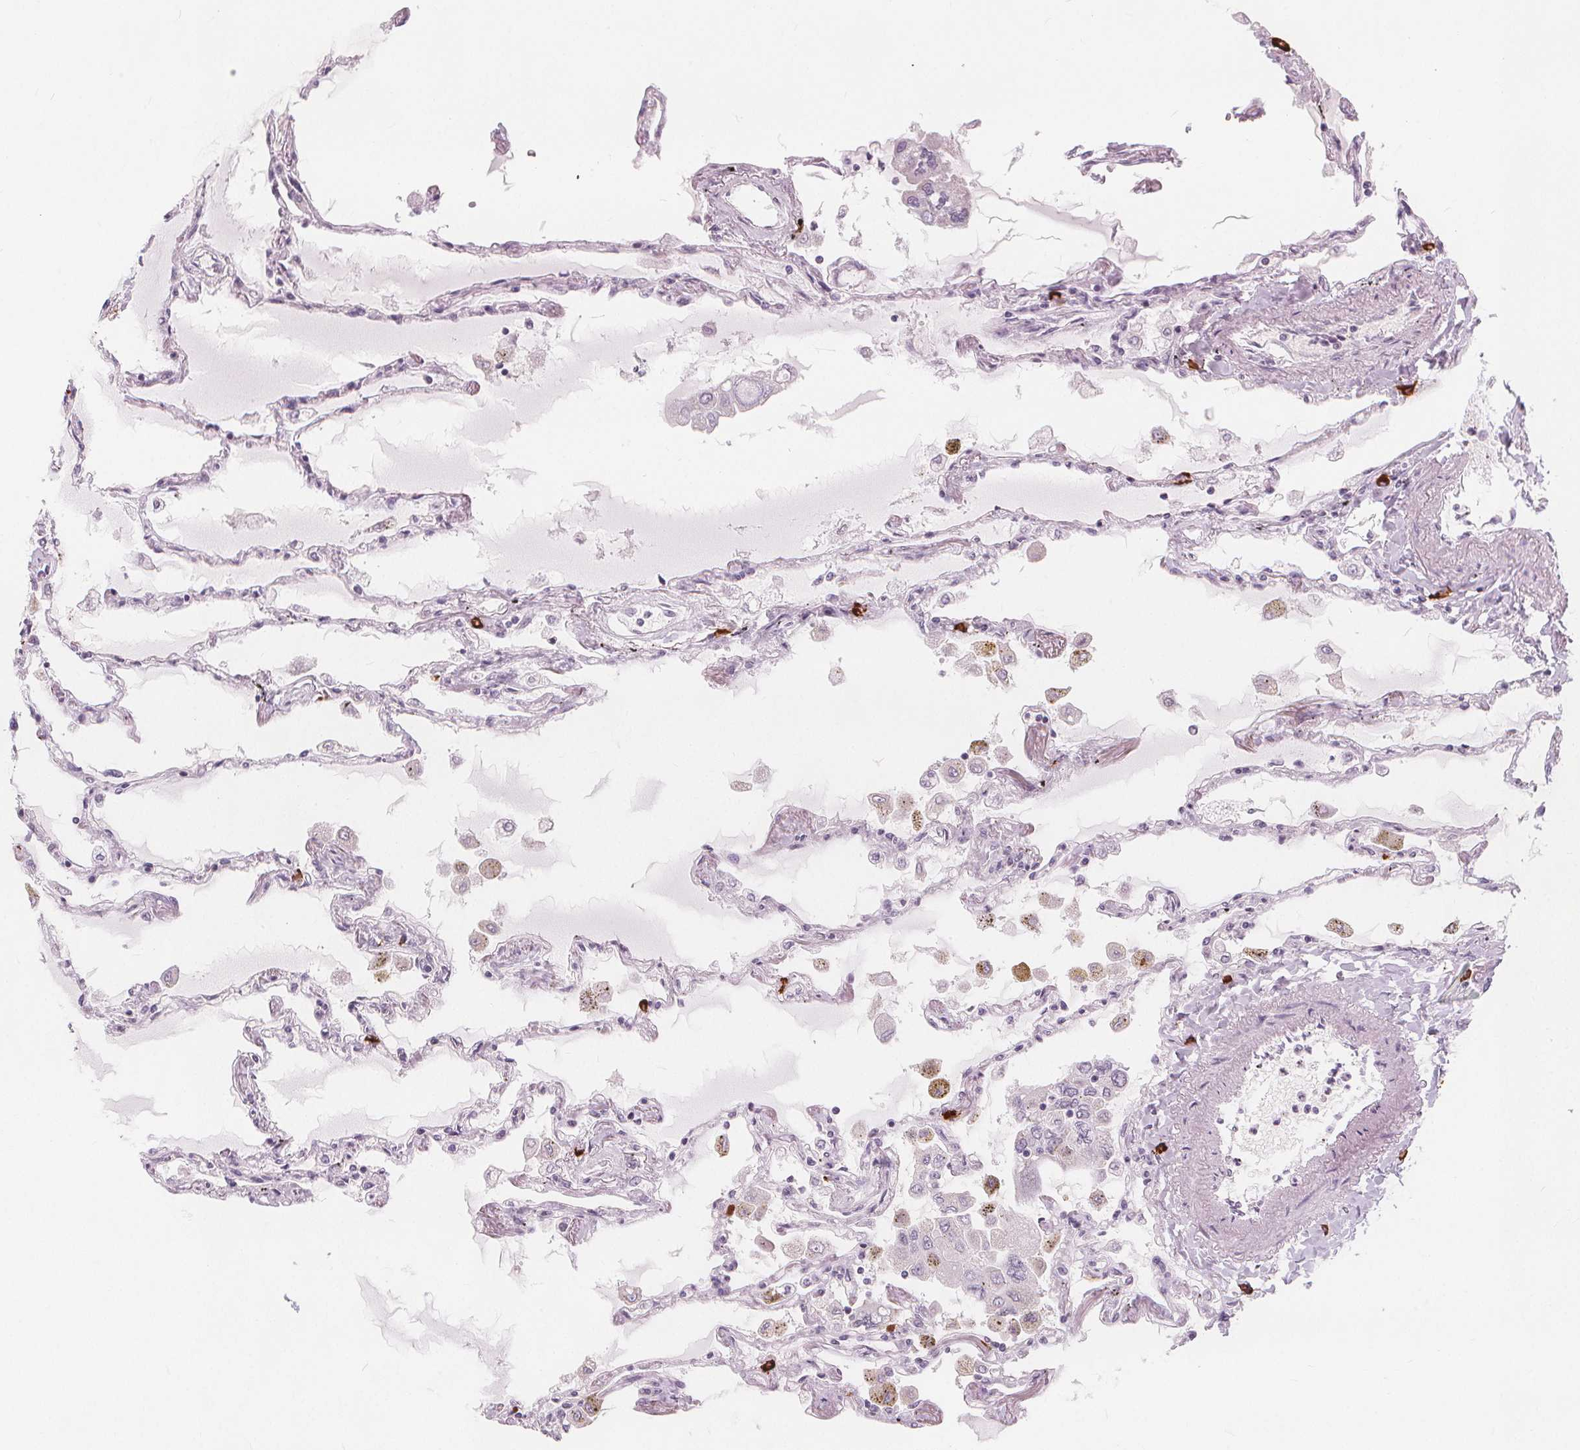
{"staining": {"intensity": "negative", "quantity": "none", "location": "none"}, "tissue": "lung", "cell_type": "Alveolar cells", "image_type": "normal", "snomed": [{"axis": "morphology", "description": "Normal tissue, NOS"}, {"axis": "morphology", "description": "Adenocarcinoma, NOS"}, {"axis": "topography", "description": "Cartilage tissue"}, {"axis": "topography", "description": "Lung"}], "caption": "An immunohistochemistry histopathology image of normal lung is shown. There is no staining in alveolar cells of lung. (IHC, brightfield microscopy, high magnification).", "gene": "TIPIN", "patient": {"sex": "female", "age": 67}}